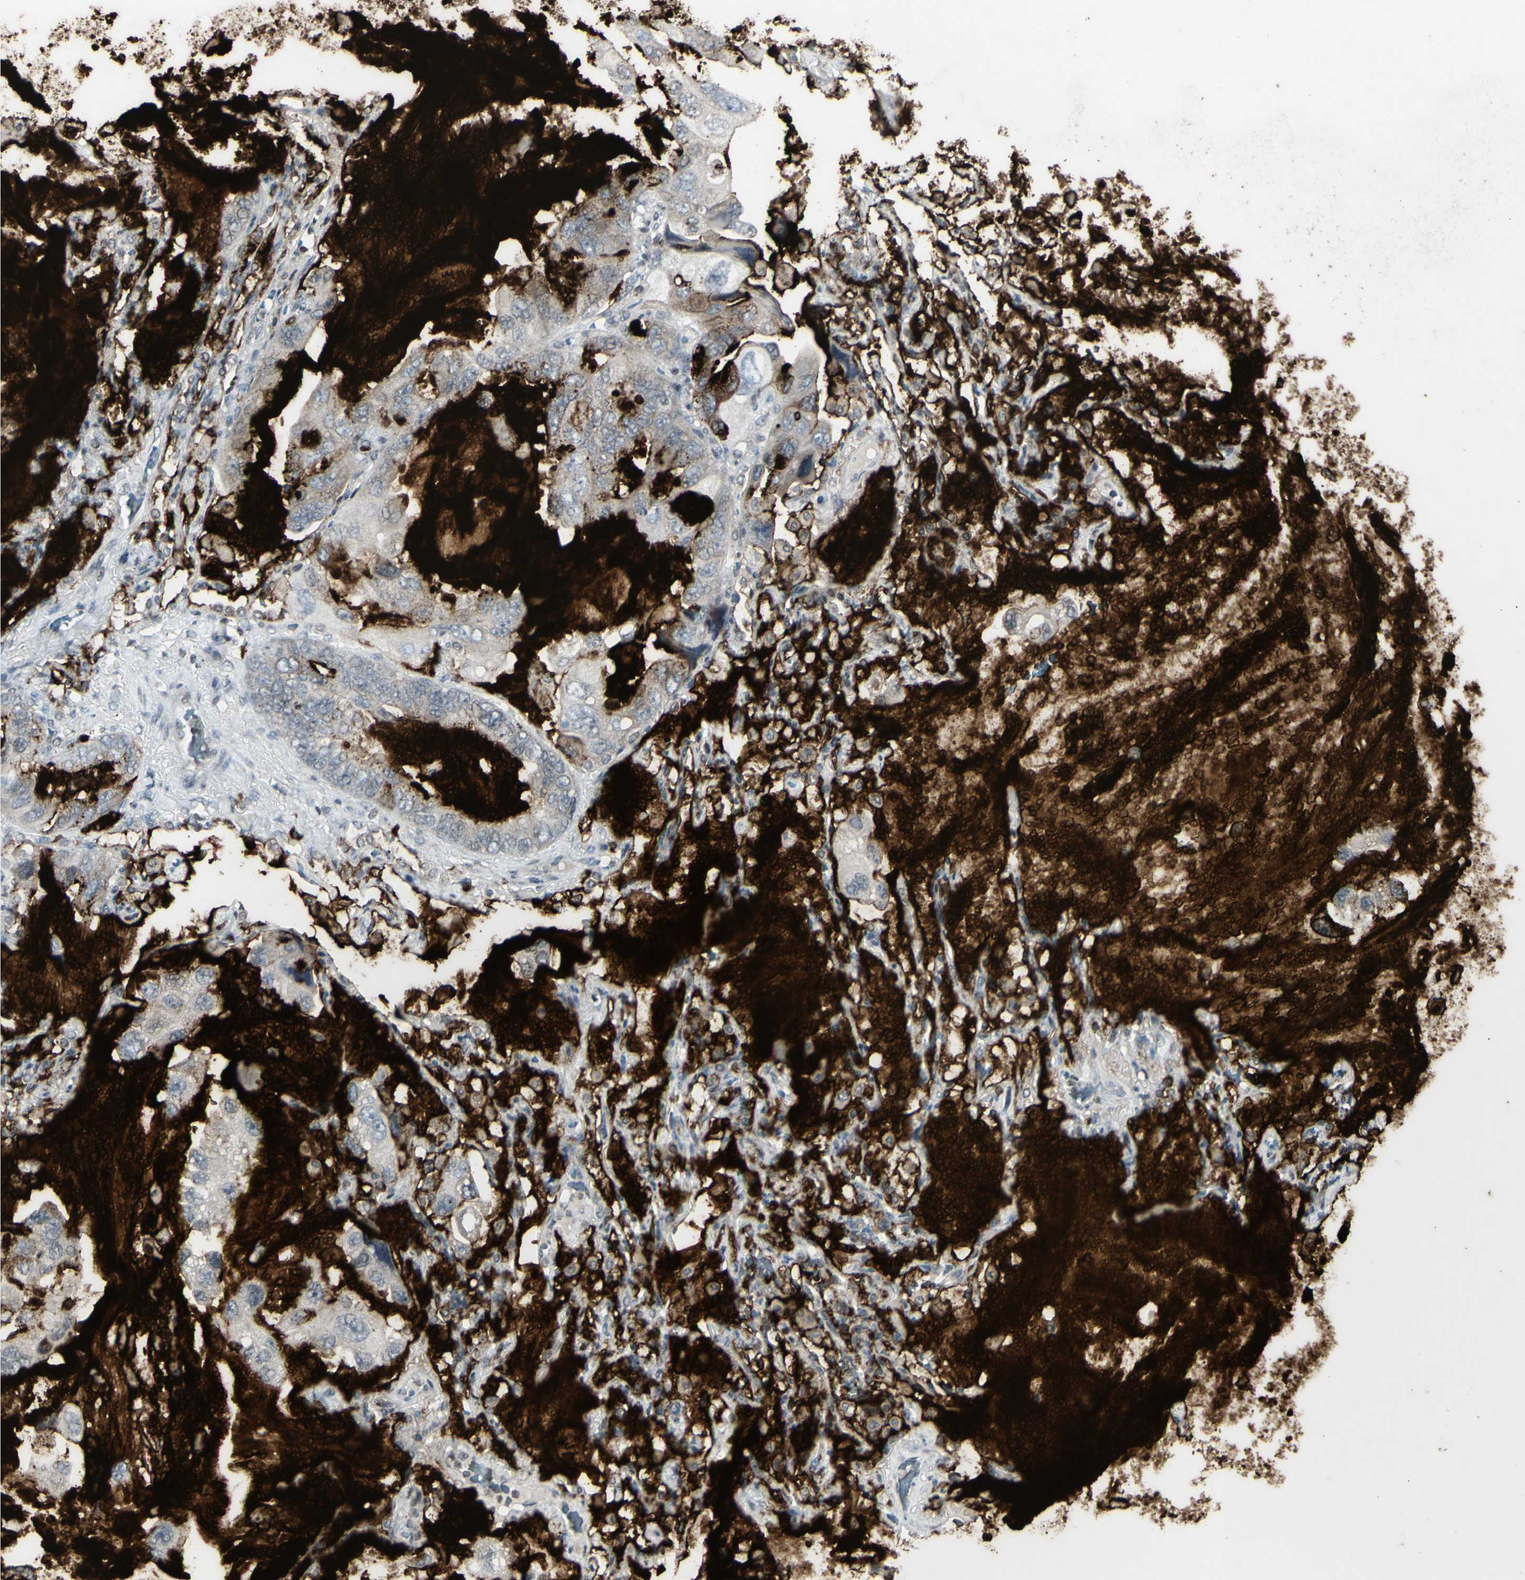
{"staining": {"intensity": "negative", "quantity": "none", "location": "none"}, "tissue": "lung cancer", "cell_type": "Tumor cells", "image_type": "cancer", "snomed": [{"axis": "morphology", "description": "Squamous cell carcinoma, NOS"}, {"axis": "topography", "description": "Lung"}], "caption": "IHC of human lung cancer (squamous cell carcinoma) displays no positivity in tumor cells. Brightfield microscopy of immunohistochemistry (IHC) stained with DAB (brown) and hematoxylin (blue), captured at high magnification.", "gene": "MUC5AC", "patient": {"sex": "female", "age": 73}}